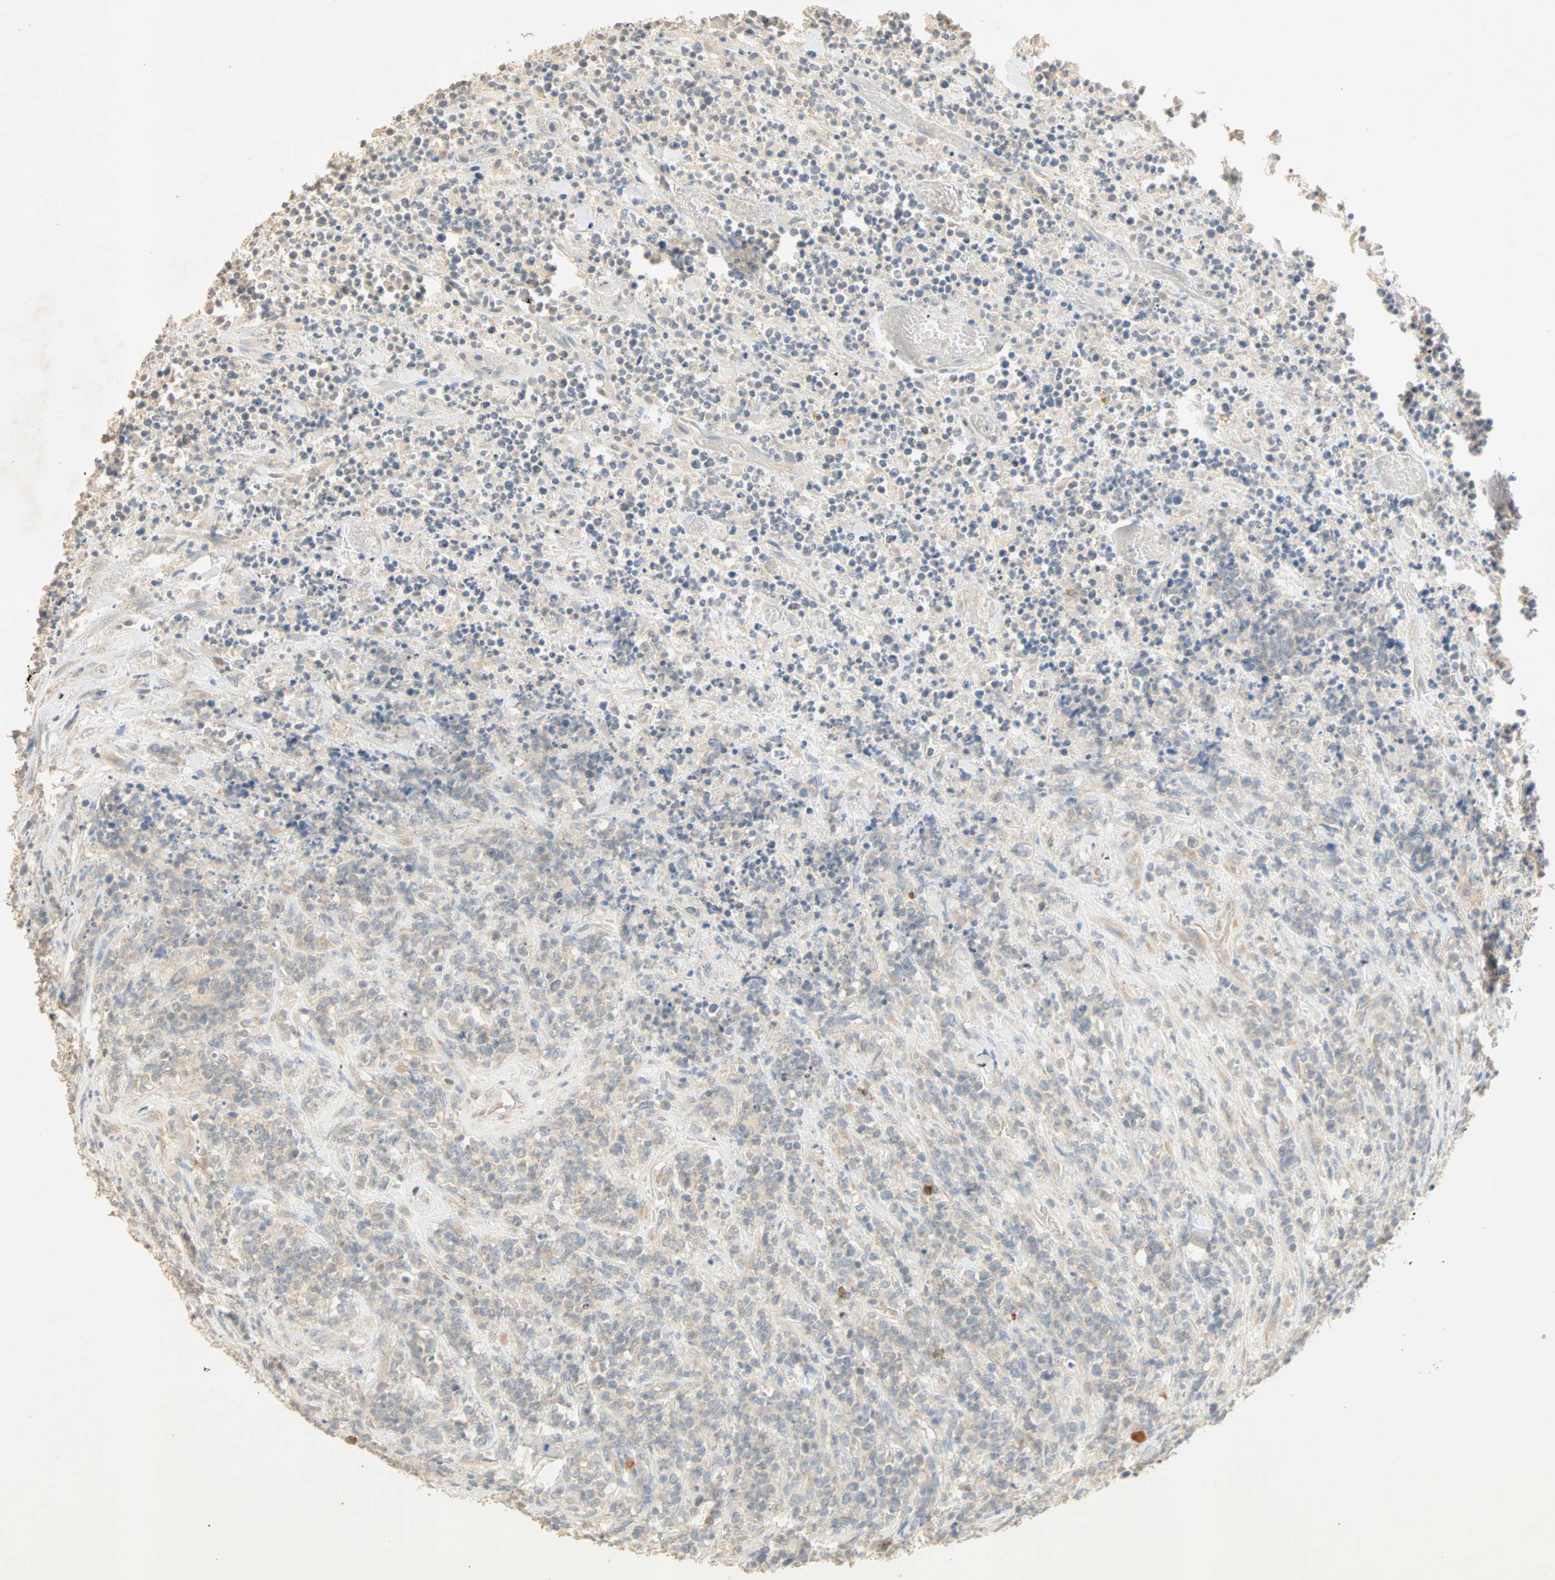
{"staining": {"intensity": "negative", "quantity": "none", "location": "none"}, "tissue": "lymphoma", "cell_type": "Tumor cells", "image_type": "cancer", "snomed": [{"axis": "morphology", "description": "Malignant lymphoma, non-Hodgkin's type, High grade"}, {"axis": "topography", "description": "Soft tissue"}], "caption": "DAB (3,3'-diaminobenzidine) immunohistochemical staining of human high-grade malignant lymphoma, non-Hodgkin's type demonstrates no significant expression in tumor cells.", "gene": "SELENBP1", "patient": {"sex": "male", "age": 18}}